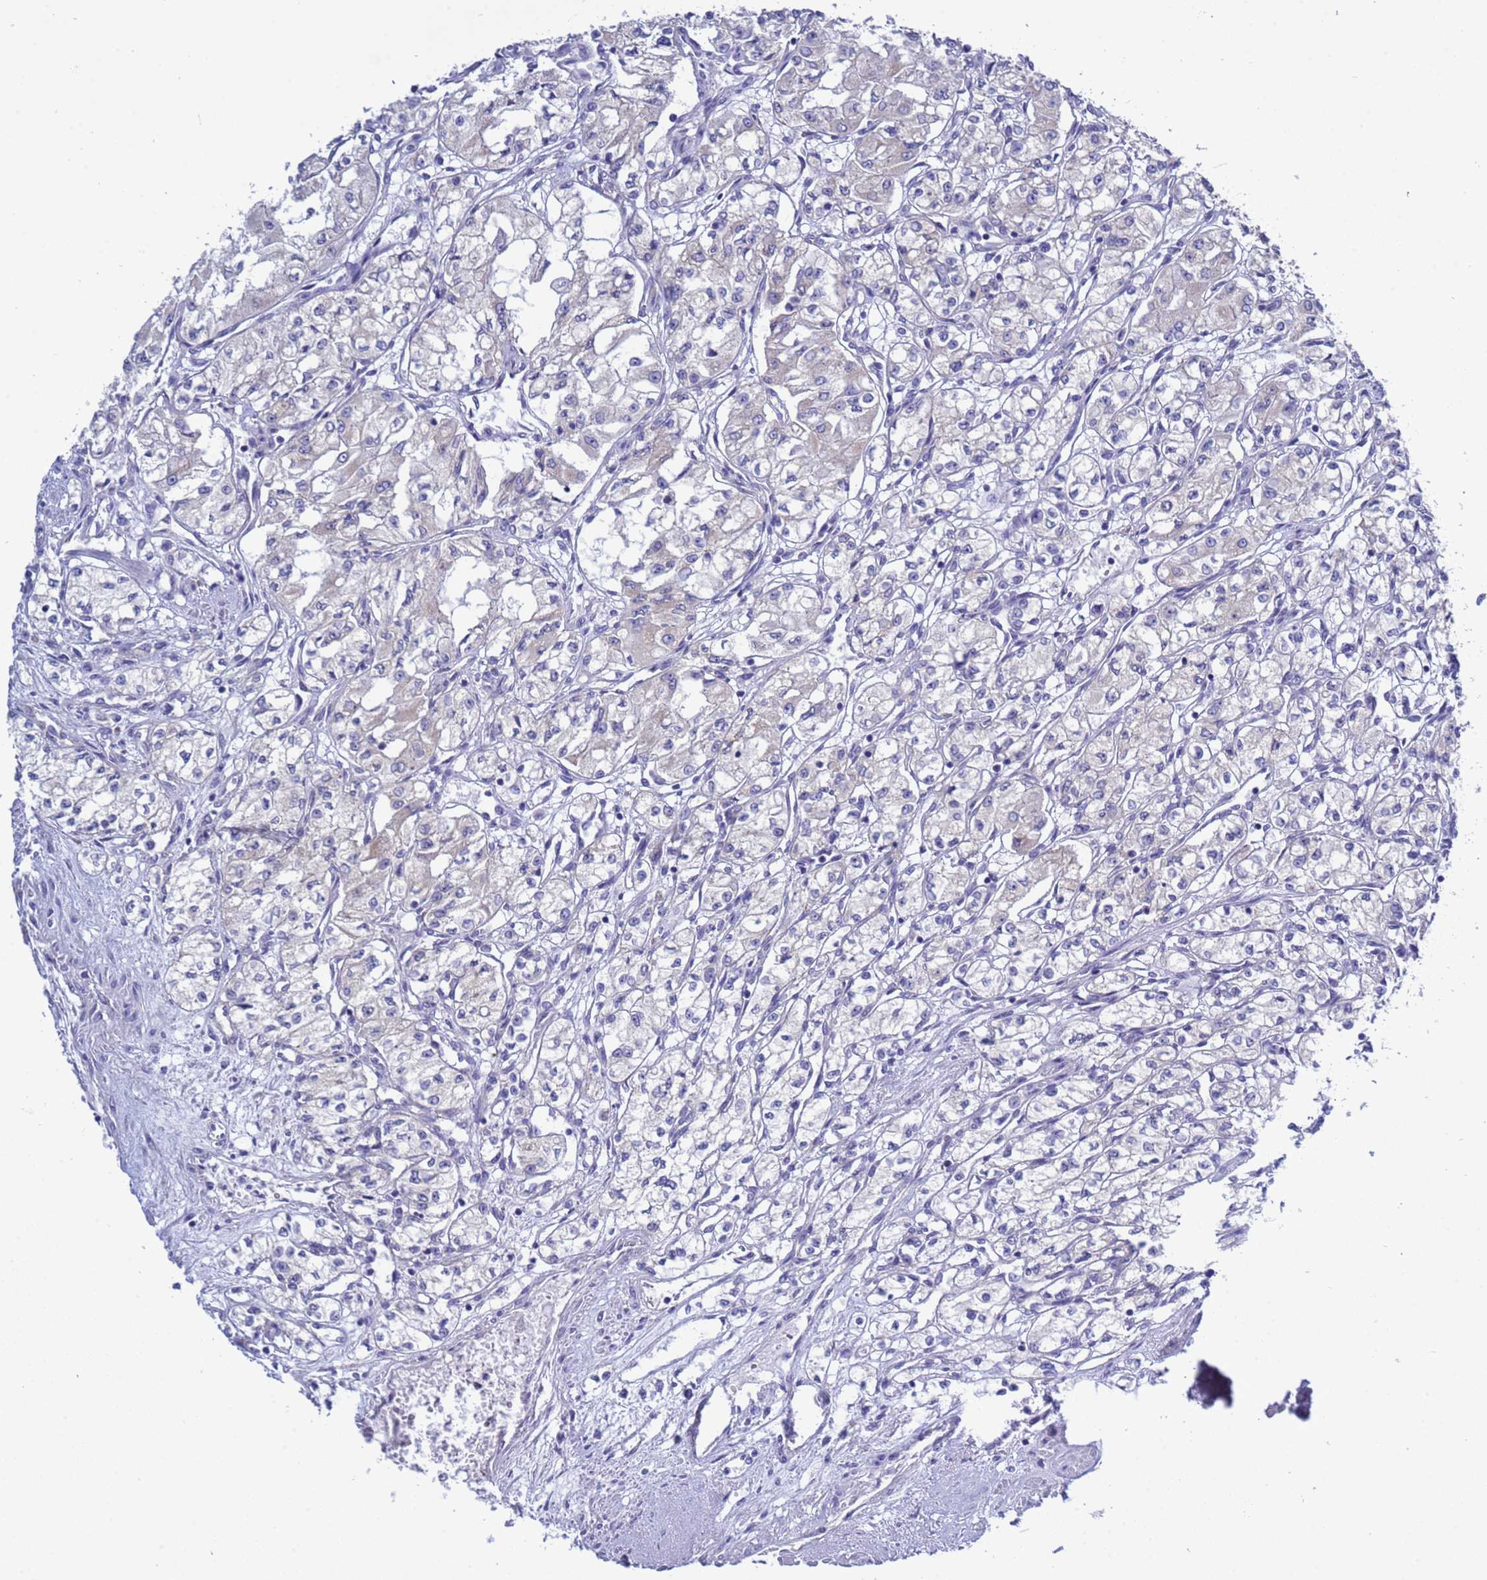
{"staining": {"intensity": "negative", "quantity": "none", "location": "none"}, "tissue": "renal cancer", "cell_type": "Tumor cells", "image_type": "cancer", "snomed": [{"axis": "morphology", "description": "Adenocarcinoma, NOS"}, {"axis": "topography", "description": "Kidney"}], "caption": "The image reveals no significant expression in tumor cells of renal adenocarcinoma.", "gene": "RC3H2", "patient": {"sex": "male", "age": 59}}